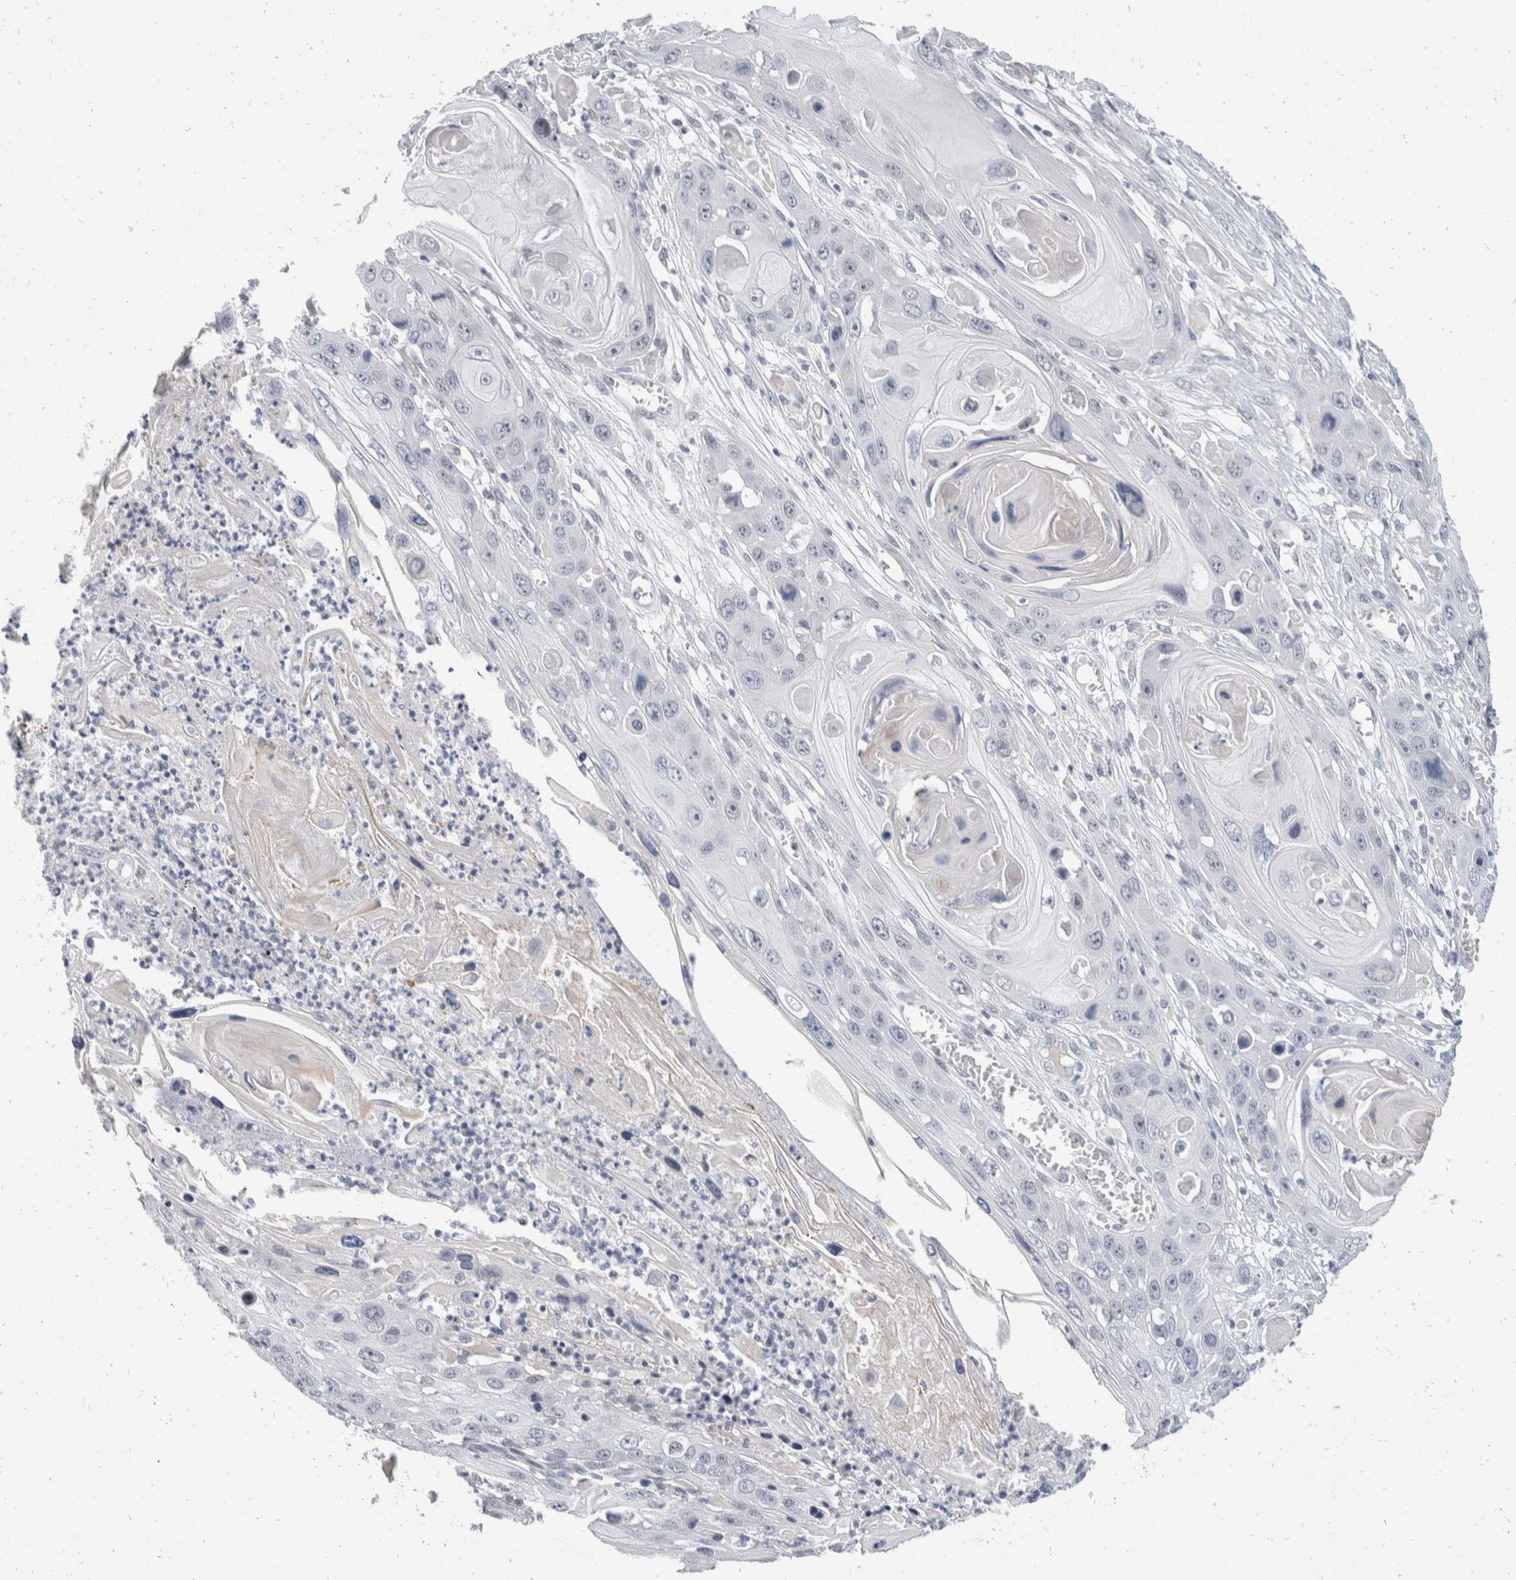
{"staining": {"intensity": "negative", "quantity": "none", "location": "none"}, "tissue": "skin cancer", "cell_type": "Tumor cells", "image_type": "cancer", "snomed": [{"axis": "morphology", "description": "Squamous cell carcinoma, NOS"}, {"axis": "topography", "description": "Skin"}], "caption": "There is no significant positivity in tumor cells of skin cancer. (DAB (3,3'-diaminobenzidine) IHC, high magnification).", "gene": "CATSPERD", "patient": {"sex": "male", "age": 55}}